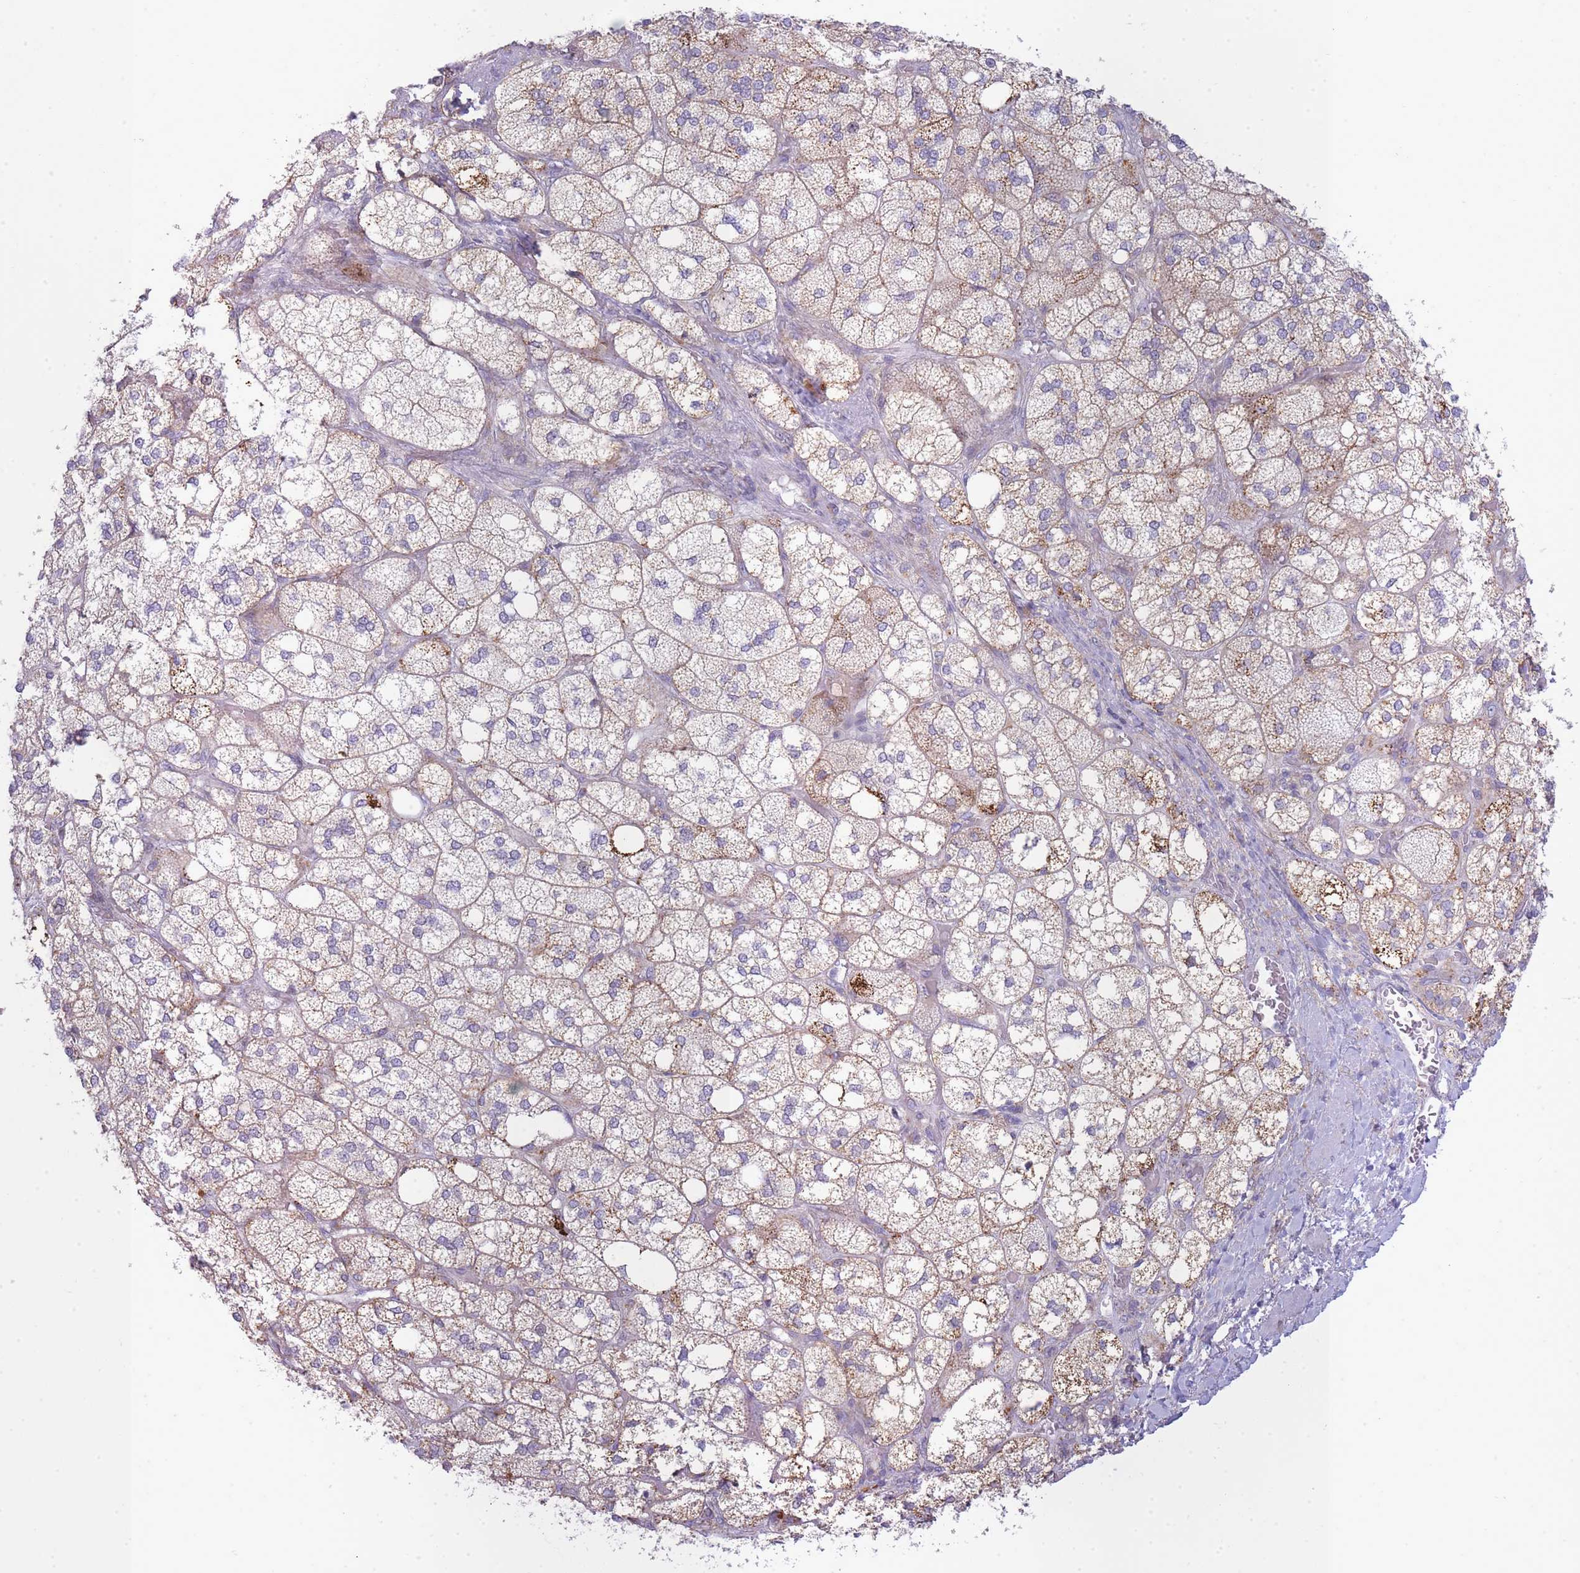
{"staining": {"intensity": "moderate", "quantity": ">75%", "location": "cytoplasmic/membranous"}, "tissue": "adrenal gland", "cell_type": "Glandular cells", "image_type": "normal", "snomed": [{"axis": "morphology", "description": "Normal tissue, NOS"}, {"axis": "topography", "description": "Adrenal gland"}], "caption": "IHC histopathology image of unremarkable human adrenal gland stained for a protein (brown), which exhibits medium levels of moderate cytoplasmic/membranous staining in approximately >75% of glandular cells.", "gene": "OR5L1", "patient": {"sex": "male", "age": 61}}